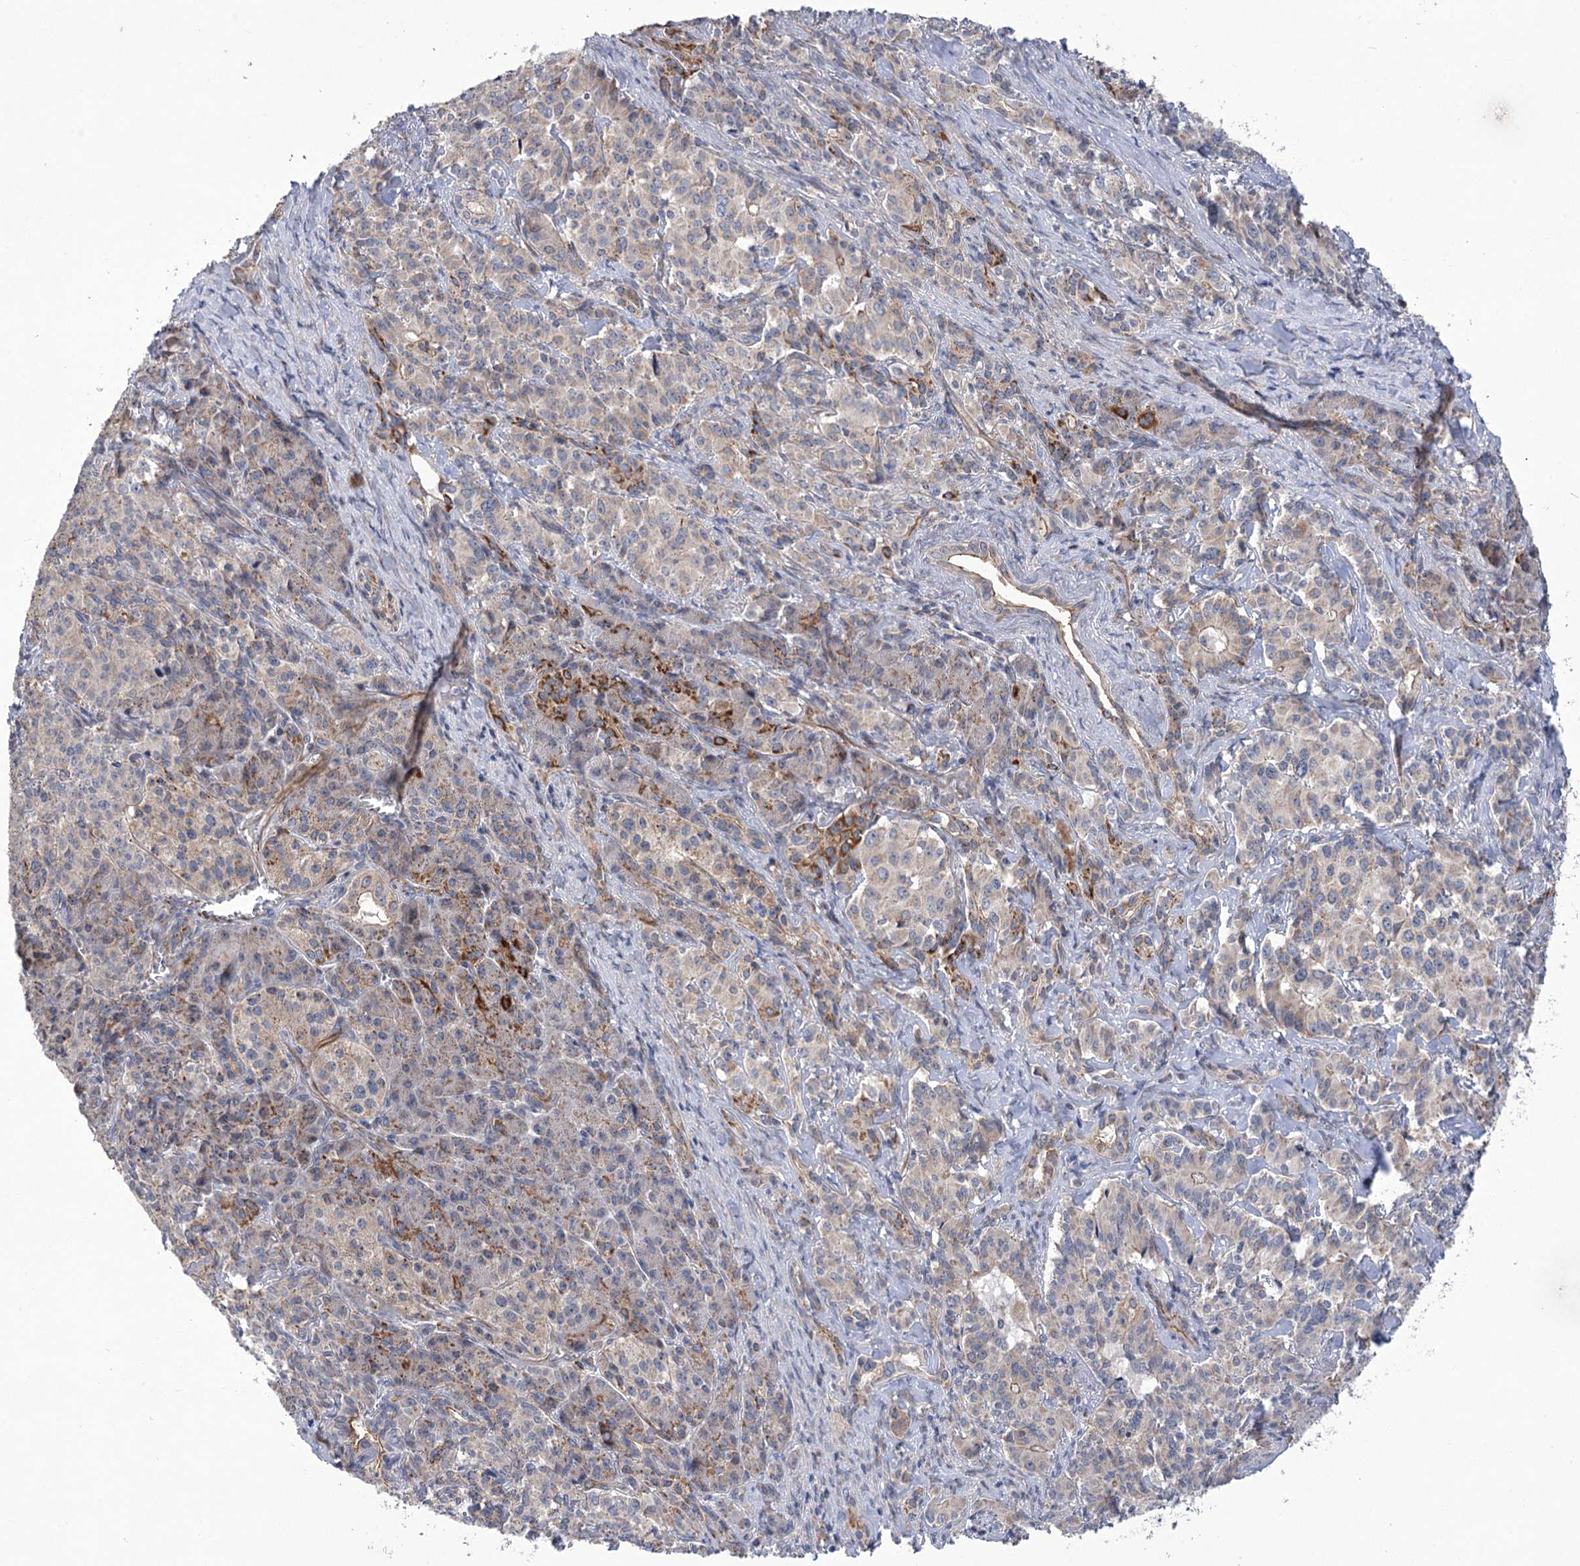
{"staining": {"intensity": "strong", "quantity": "<25%", "location": "cytoplasmic/membranous"}, "tissue": "pancreatic cancer", "cell_type": "Tumor cells", "image_type": "cancer", "snomed": [{"axis": "morphology", "description": "Adenocarcinoma, NOS"}, {"axis": "topography", "description": "Pancreas"}], "caption": "A photomicrograph of pancreatic adenocarcinoma stained for a protein demonstrates strong cytoplasmic/membranous brown staining in tumor cells.", "gene": "ECHDC3", "patient": {"sex": "female", "age": 74}}